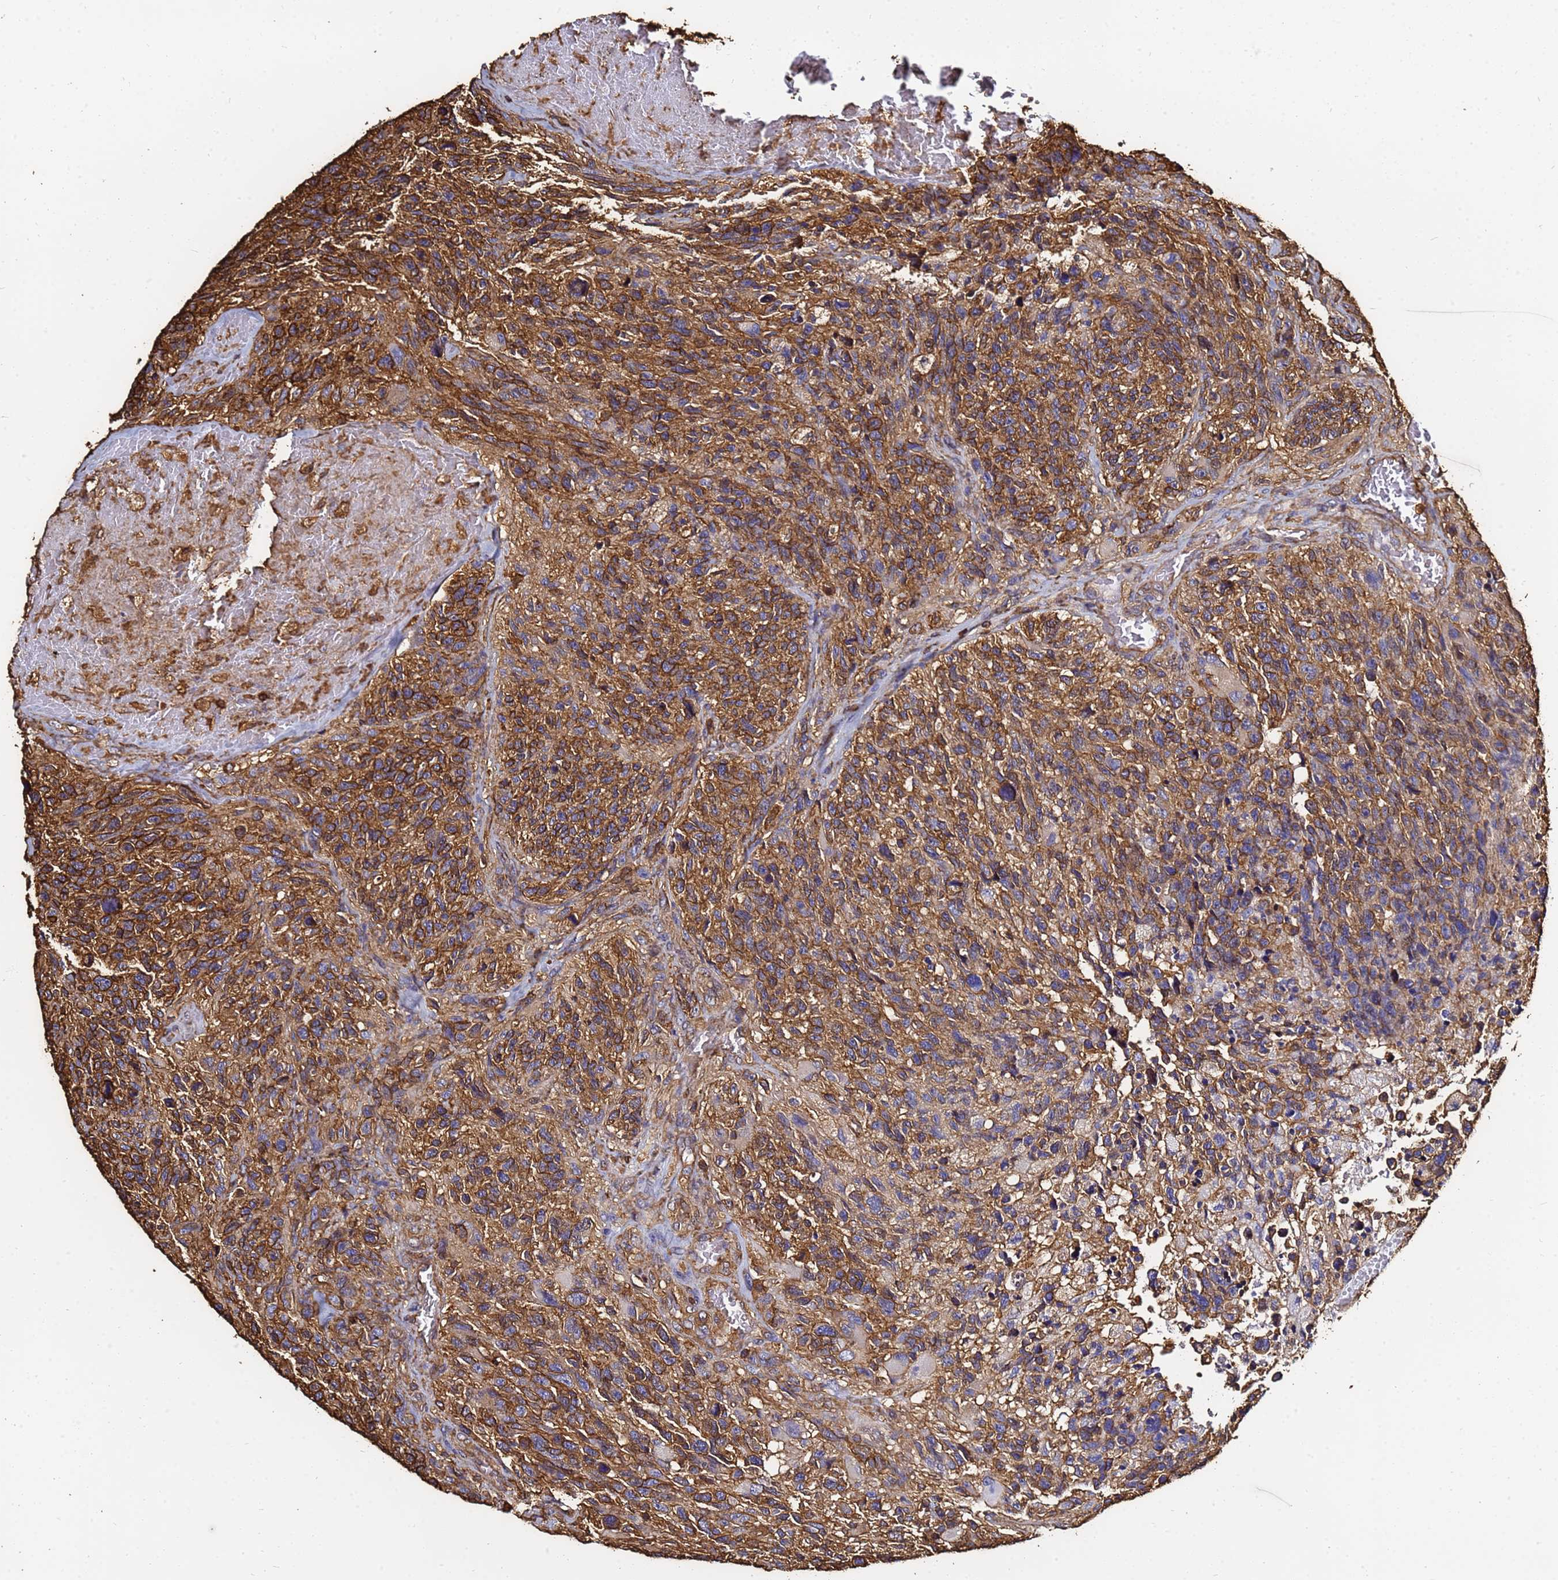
{"staining": {"intensity": "moderate", "quantity": ">75%", "location": "cytoplasmic/membranous"}, "tissue": "glioma", "cell_type": "Tumor cells", "image_type": "cancer", "snomed": [{"axis": "morphology", "description": "Glioma, malignant, High grade"}, {"axis": "topography", "description": "Brain"}], "caption": "High-grade glioma (malignant) stained with immunohistochemistry shows moderate cytoplasmic/membranous positivity in about >75% of tumor cells. (DAB IHC with brightfield microscopy, high magnification).", "gene": "ACTB", "patient": {"sex": "male", "age": 69}}